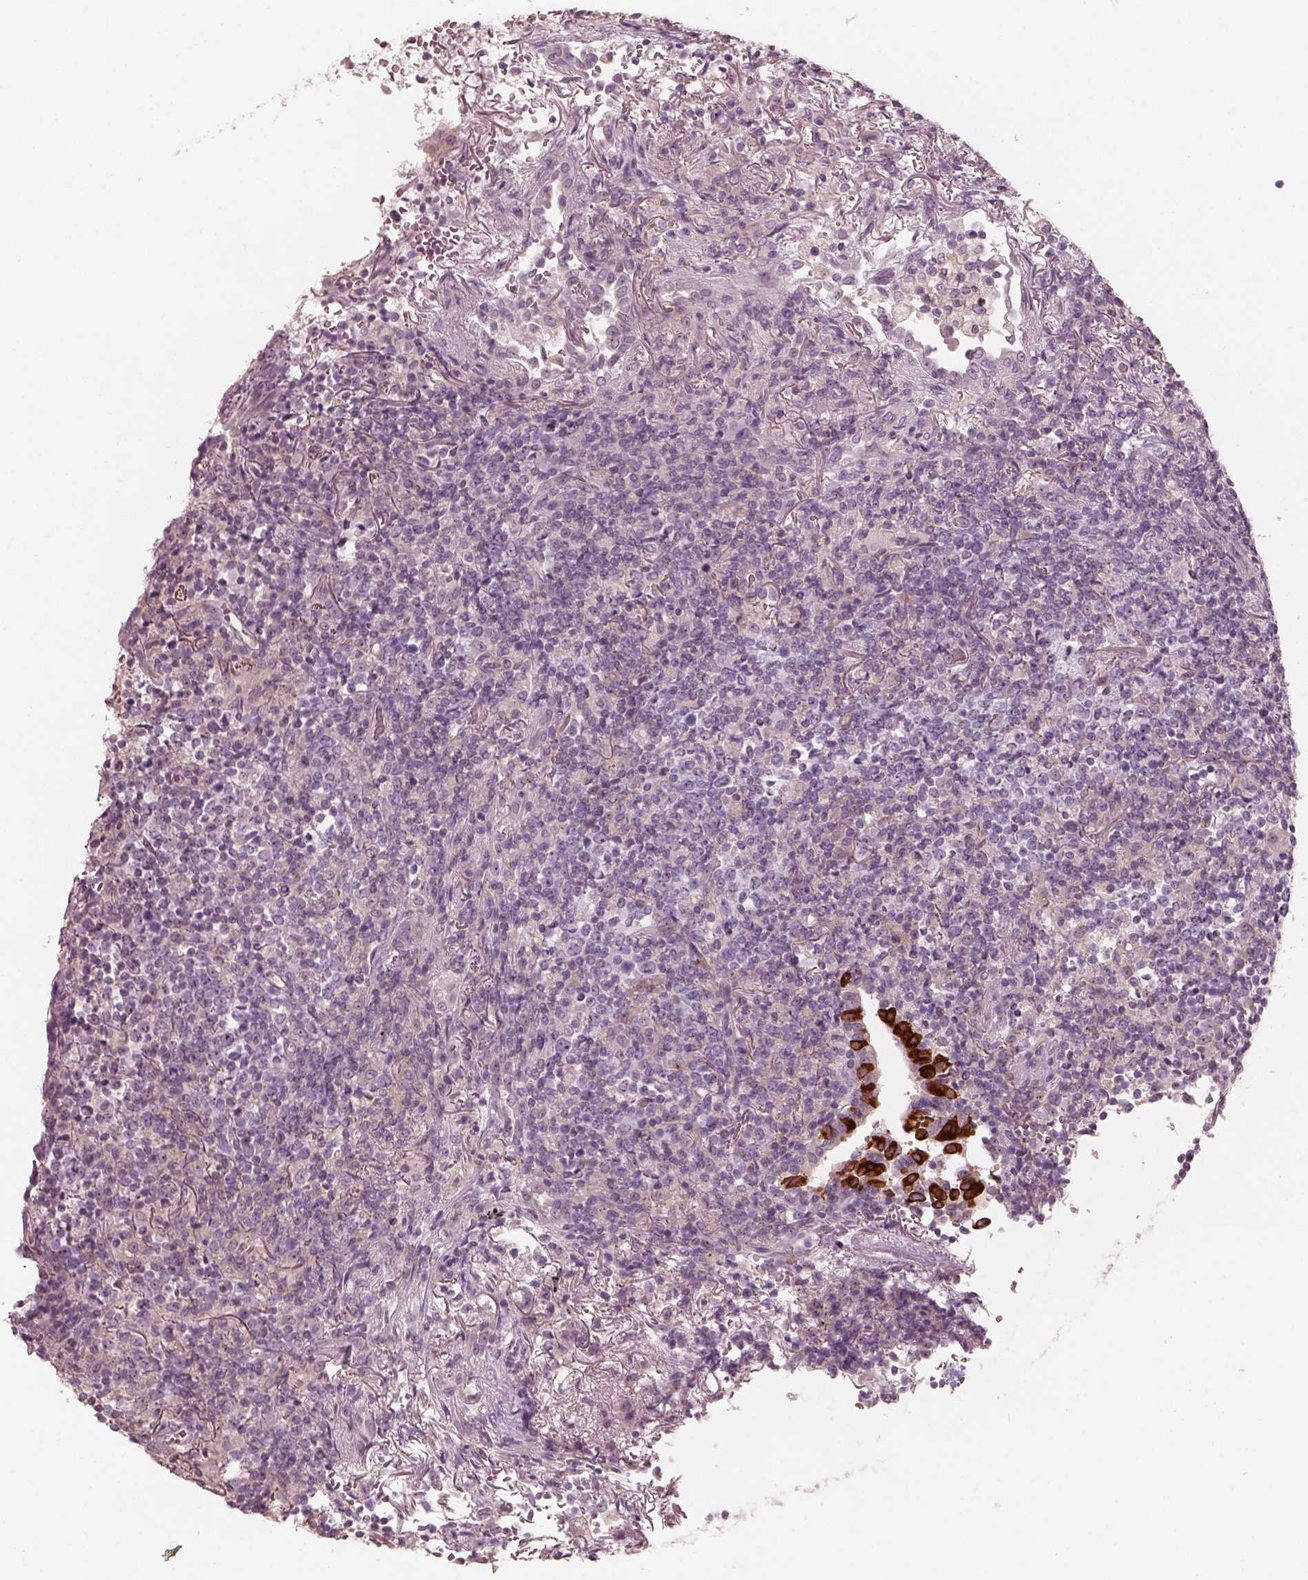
{"staining": {"intensity": "negative", "quantity": "none", "location": "none"}, "tissue": "lymphoma", "cell_type": "Tumor cells", "image_type": "cancer", "snomed": [{"axis": "morphology", "description": "Malignant lymphoma, non-Hodgkin's type, High grade"}, {"axis": "topography", "description": "Lung"}], "caption": "An IHC micrograph of lymphoma is shown. There is no staining in tumor cells of lymphoma.", "gene": "CDS1", "patient": {"sex": "male", "age": 79}}